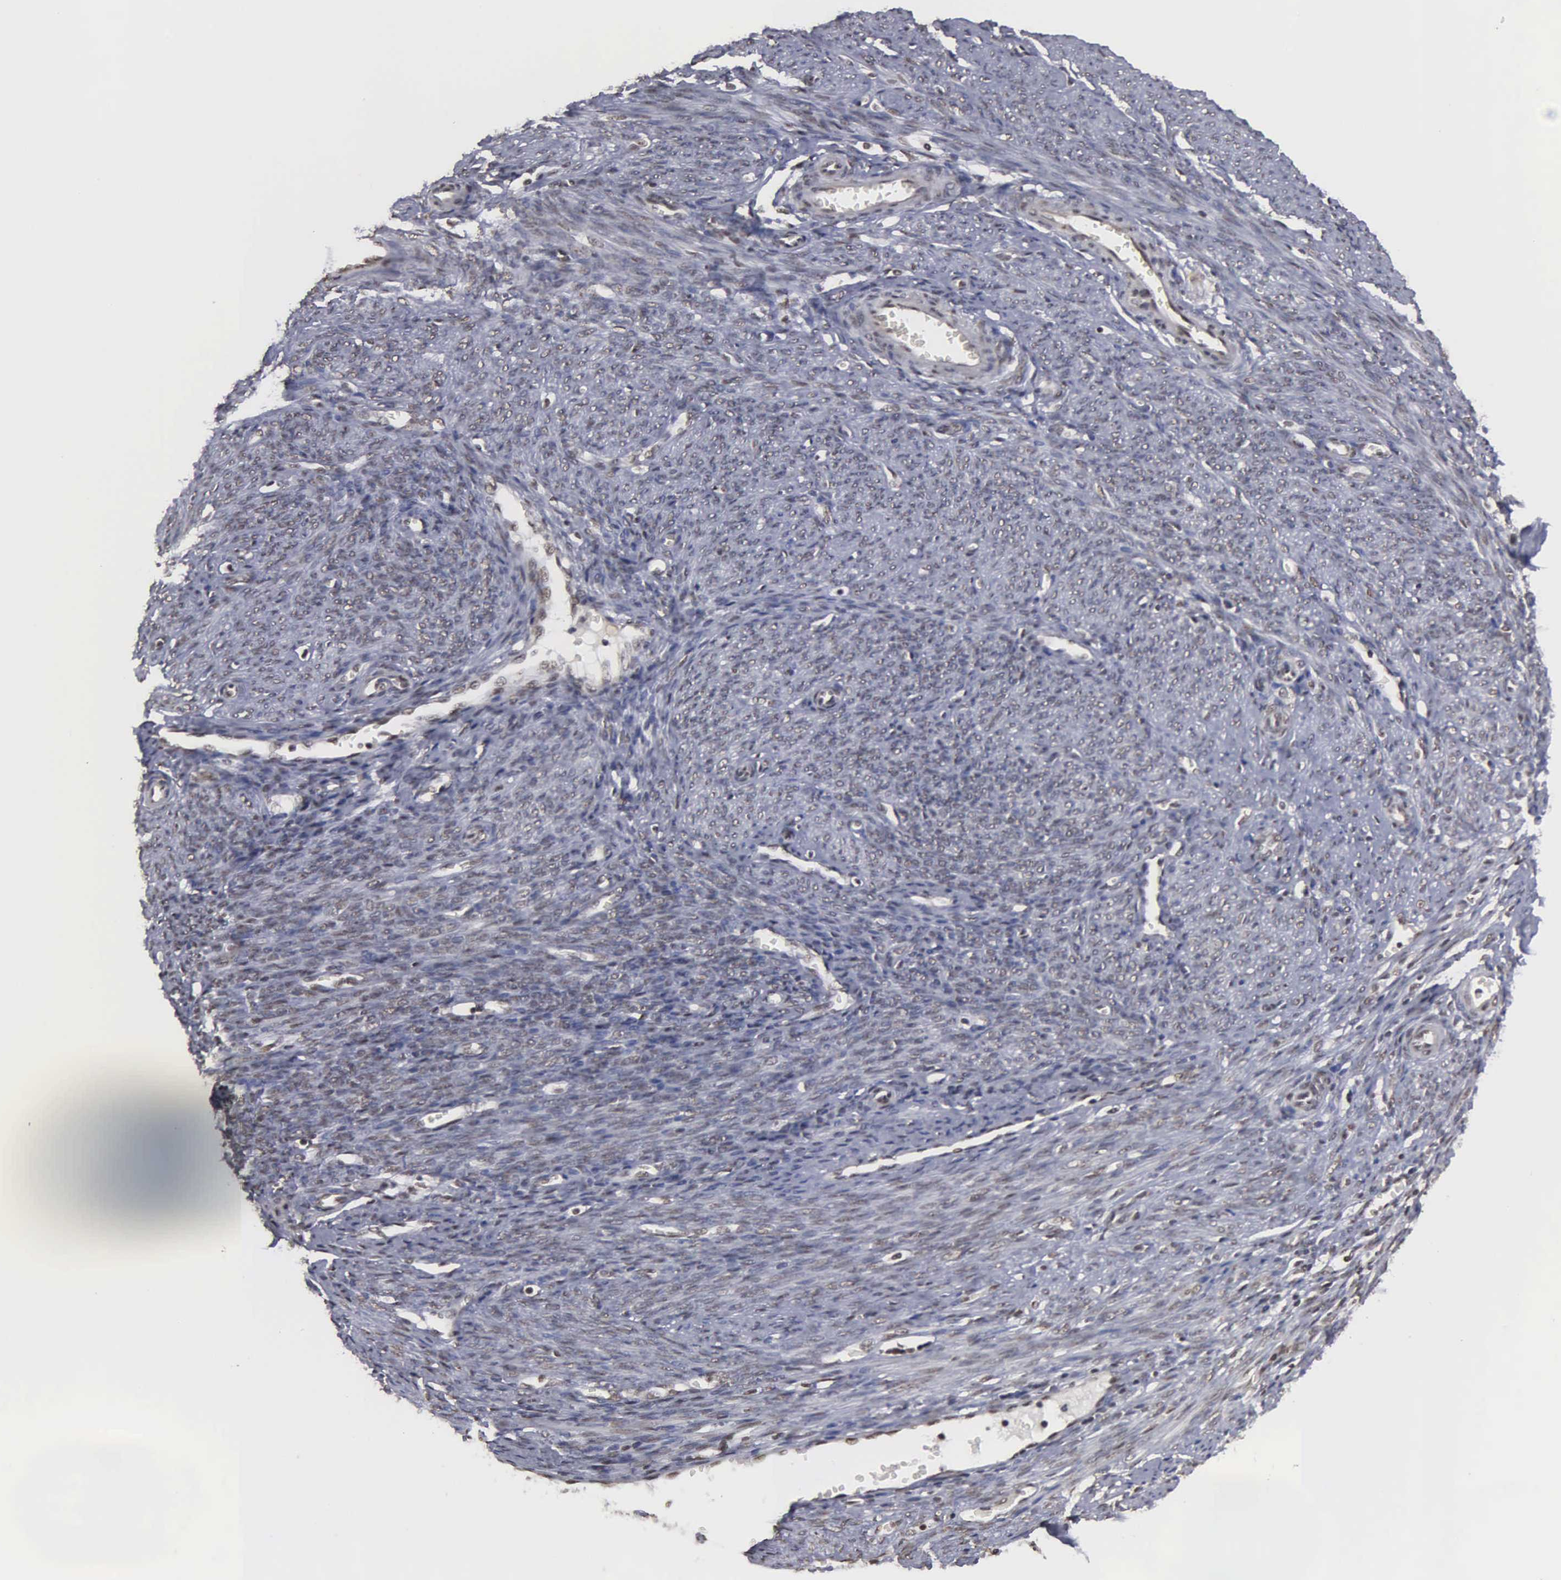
{"staining": {"intensity": "moderate", "quantity": "25%-75%", "location": "nuclear"}, "tissue": "endometrium", "cell_type": "Cells in endometrial stroma", "image_type": "normal", "snomed": [{"axis": "morphology", "description": "Normal tissue, NOS"}, {"axis": "topography", "description": "Uterus"}], "caption": "Immunohistochemistry (IHC) staining of unremarkable endometrium, which reveals medium levels of moderate nuclear positivity in about 25%-75% of cells in endometrial stroma indicating moderate nuclear protein staining. The staining was performed using DAB (brown) for protein detection and nuclei were counterstained in hematoxylin (blue).", "gene": "GTF2A1", "patient": {"sex": "female", "age": 83}}